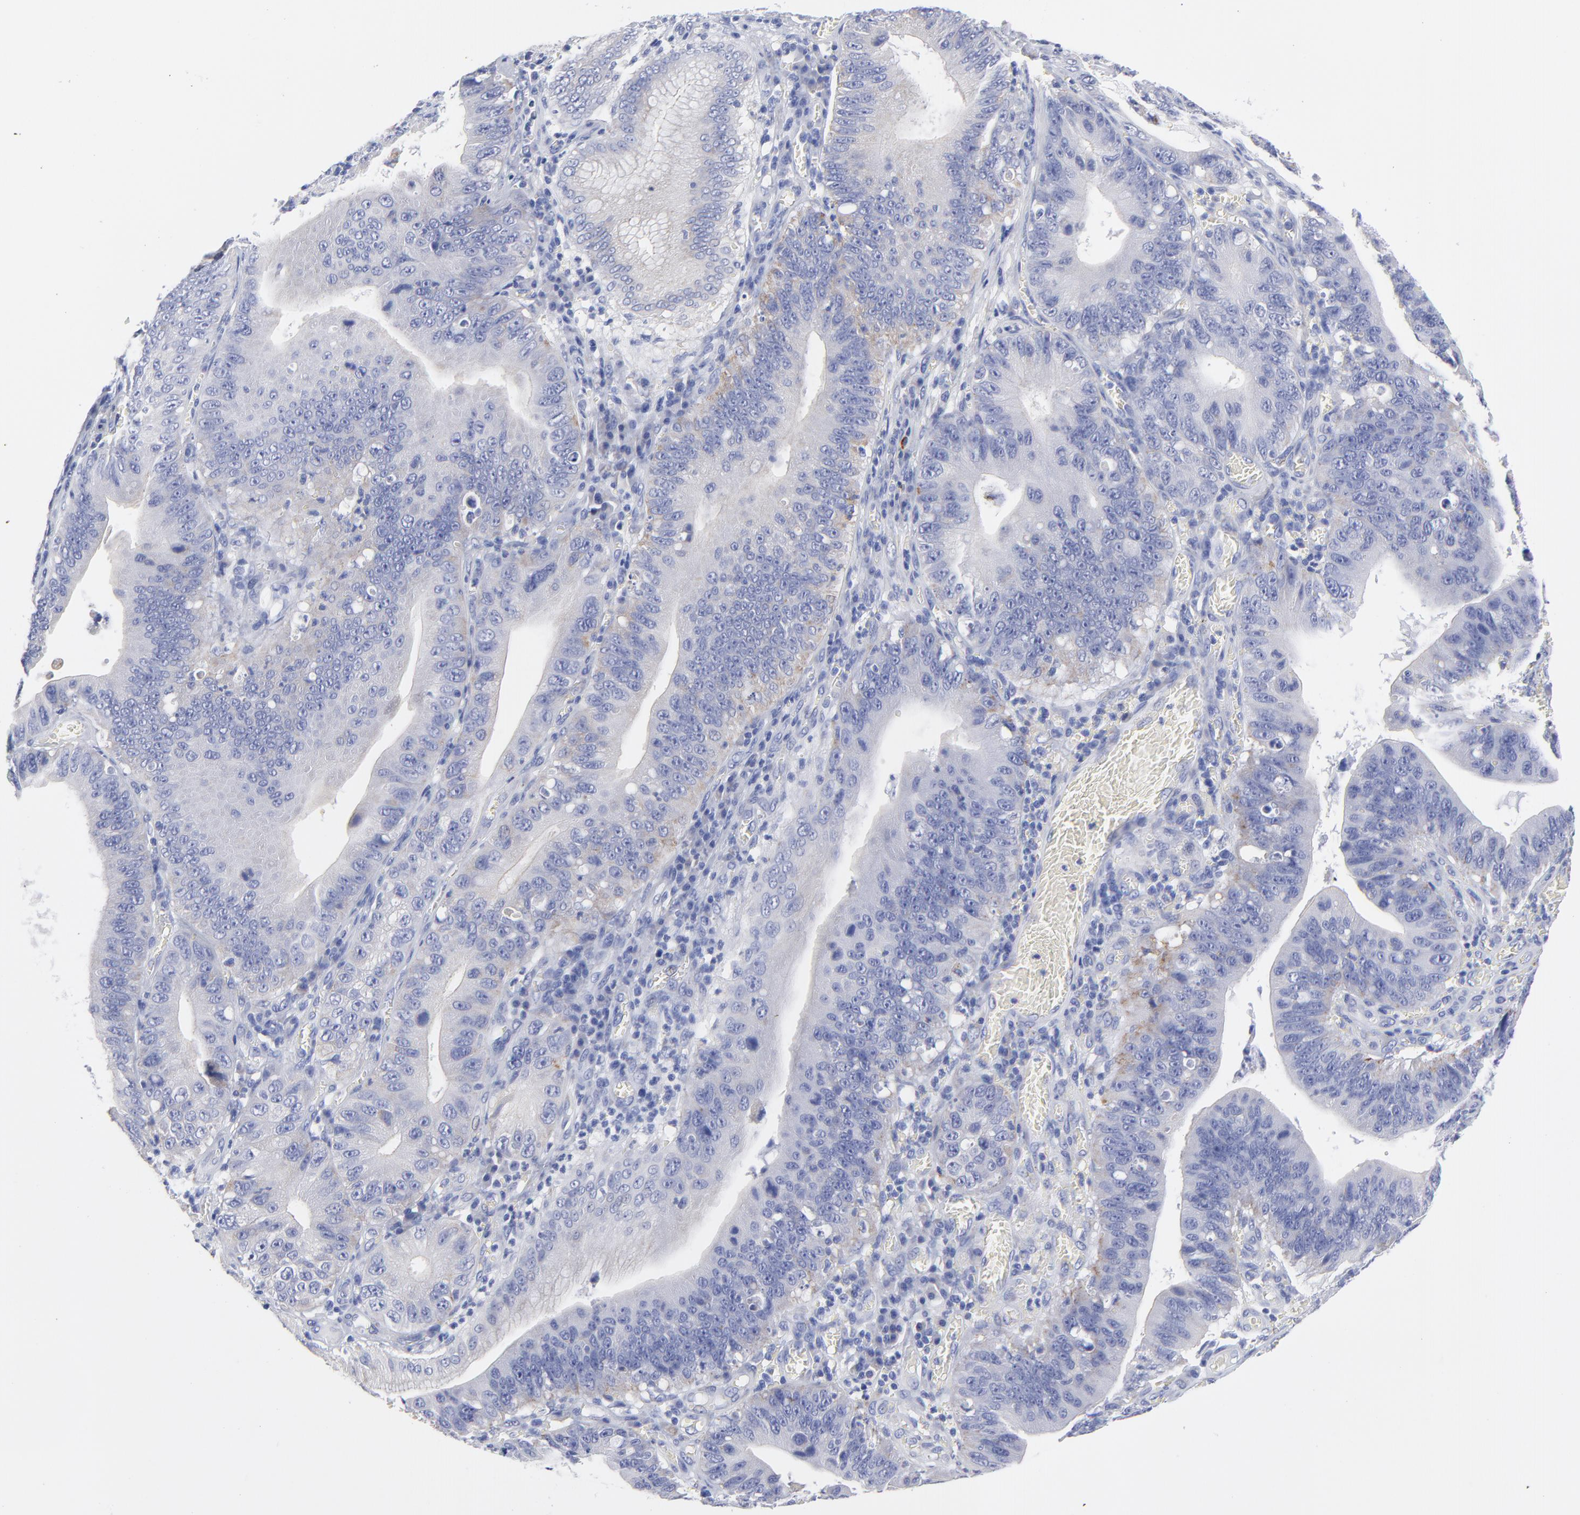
{"staining": {"intensity": "moderate", "quantity": "<25%", "location": "cytoplasmic/membranous"}, "tissue": "stomach cancer", "cell_type": "Tumor cells", "image_type": "cancer", "snomed": [{"axis": "morphology", "description": "Adenocarcinoma, NOS"}, {"axis": "topography", "description": "Stomach"}, {"axis": "topography", "description": "Gastric cardia"}], "caption": "Protein staining of adenocarcinoma (stomach) tissue shows moderate cytoplasmic/membranous expression in about <25% of tumor cells.", "gene": "DUSP9", "patient": {"sex": "male", "age": 59}}